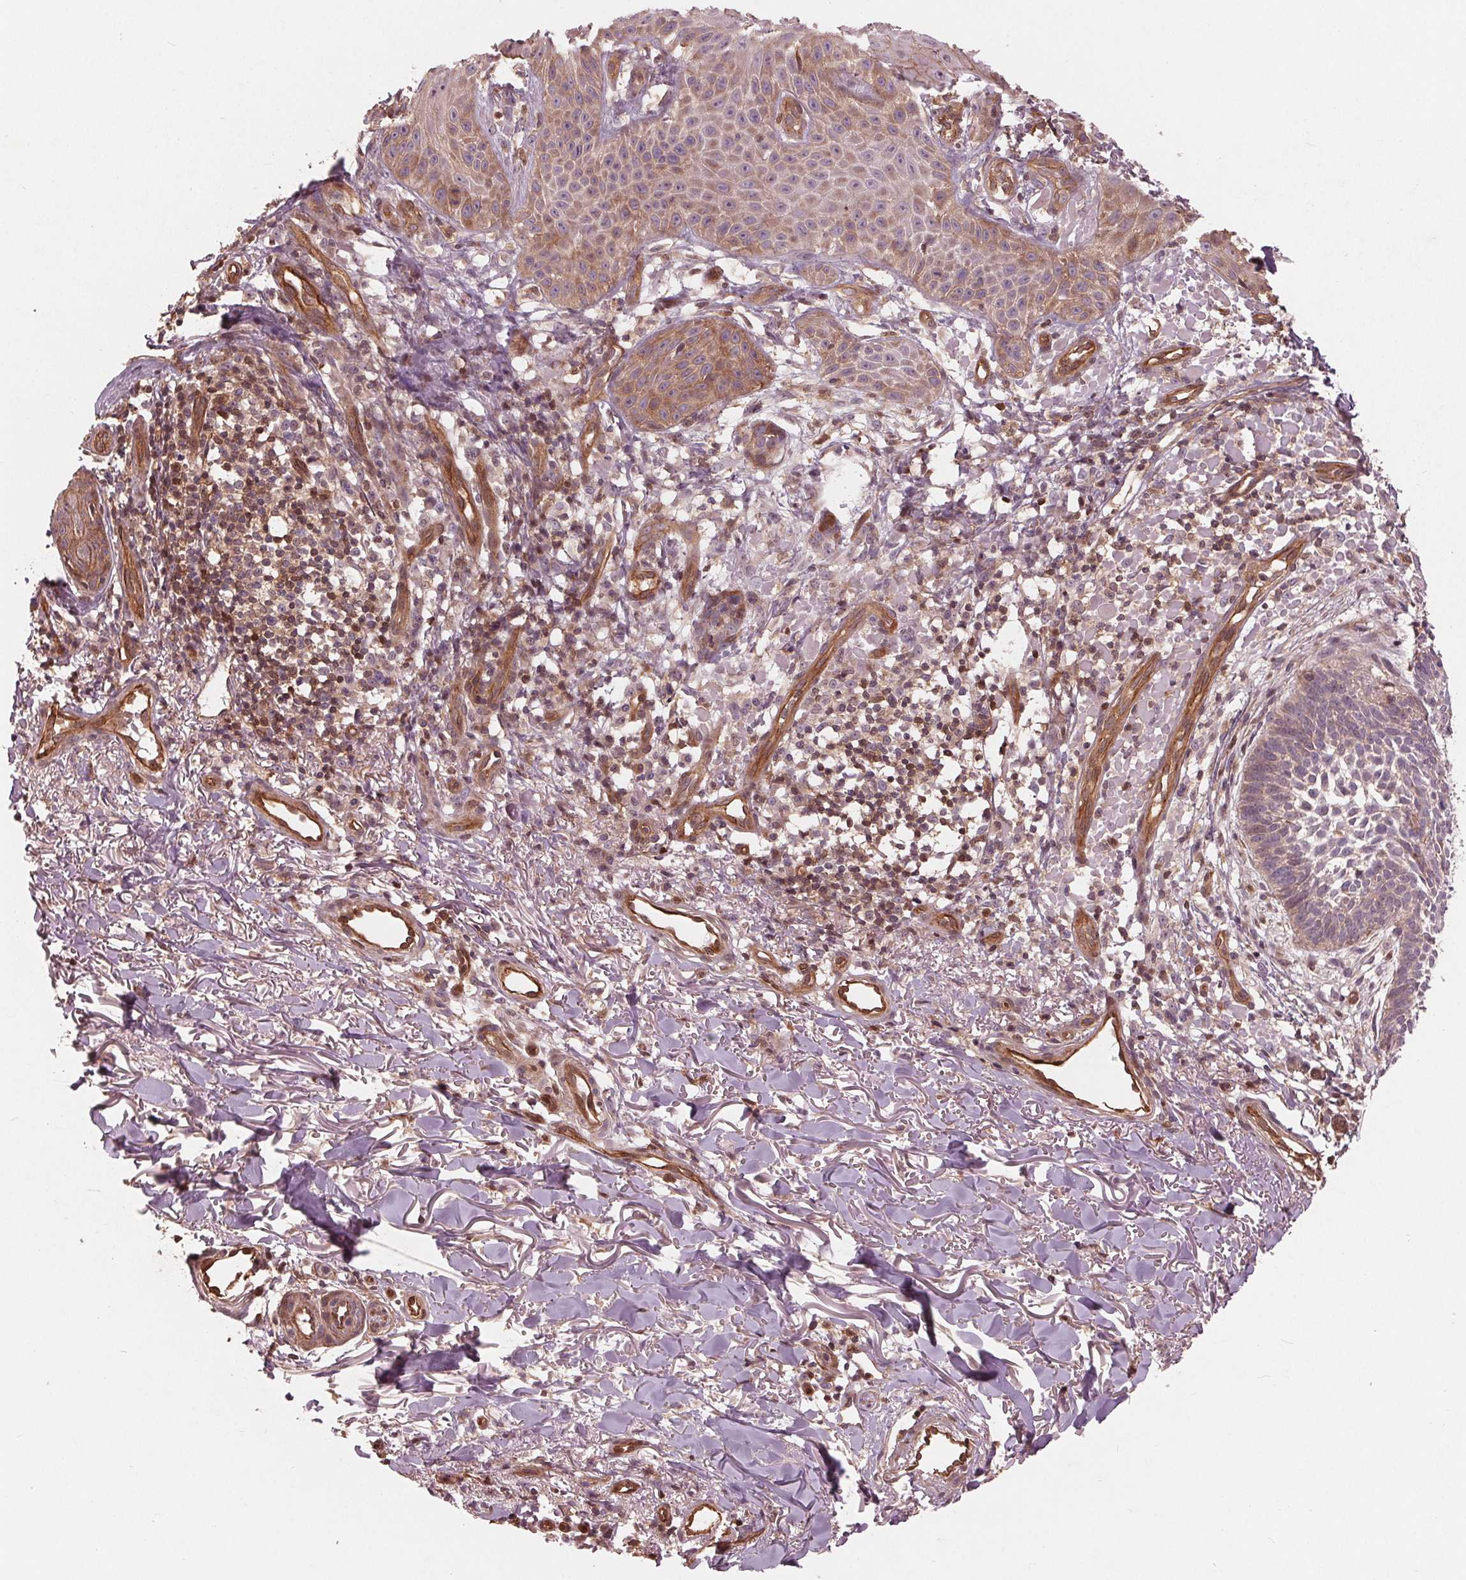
{"staining": {"intensity": "weak", "quantity": ">75%", "location": "cytoplasmic/membranous"}, "tissue": "skin cancer", "cell_type": "Tumor cells", "image_type": "cancer", "snomed": [{"axis": "morphology", "description": "Basal cell carcinoma"}, {"axis": "topography", "description": "Skin"}], "caption": "Immunohistochemistry (IHC) image of skin basal cell carcinoma stained for a protein (brown), which exhibits low levels of weak cytoplasmic/membranous positivity in about >75% of tumor cells.", "gene": "TXNIP", "patient": {"sex": "male", "age": 88}}